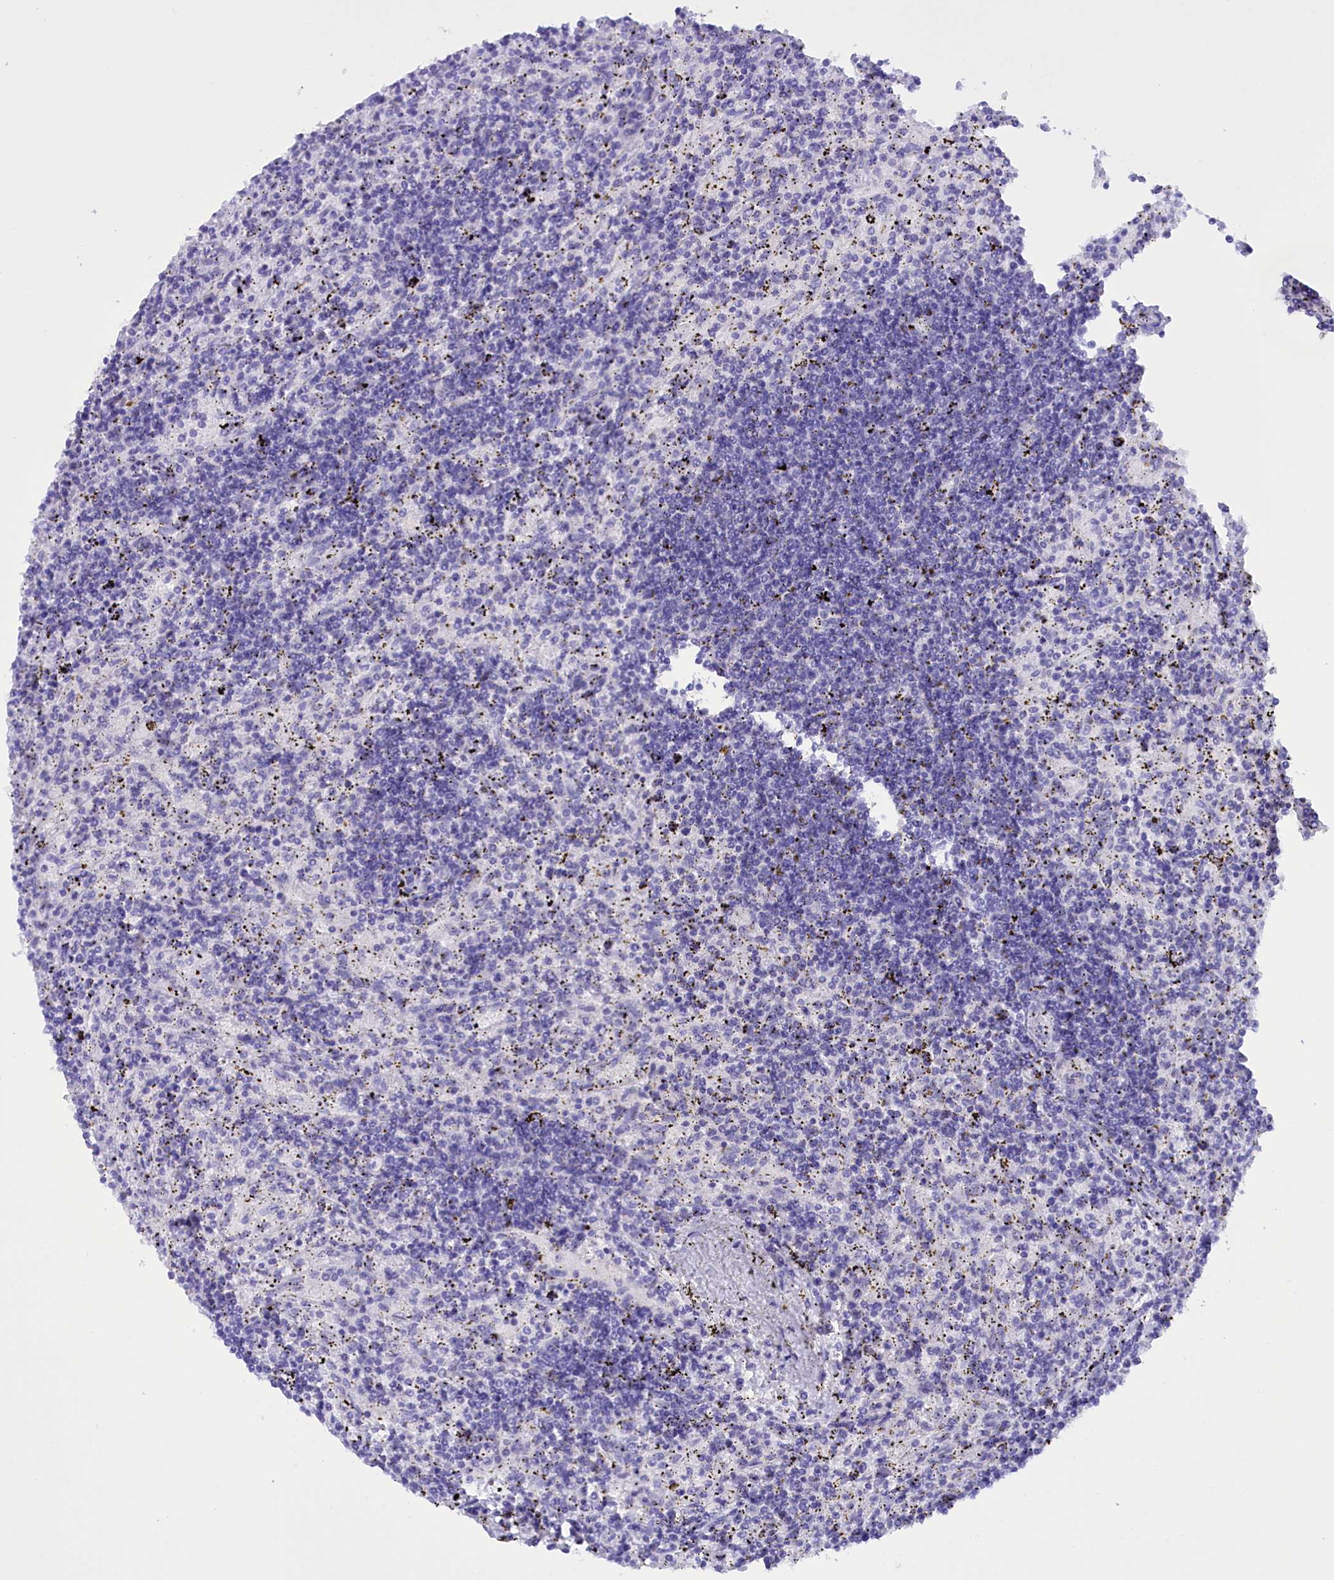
{"staining": {"intensity": "negative", "quantity": "none", "location": "none"}, "tissue": "lymphoma", "cell_type": "Tumor cells", "image_type": "cancer", "snomed": [{"axis": "morphology", "description": "Malignant lymphoma, non-Hodgkin's type, Low grade"}, {"axis": "topography", "description": "Spleen"}], "caption": "A photomicrograph of human lymphoma is negative for staining in tumor cells.", "gene": "BRI3", "patient": {"sex": "male", "age": 76}}